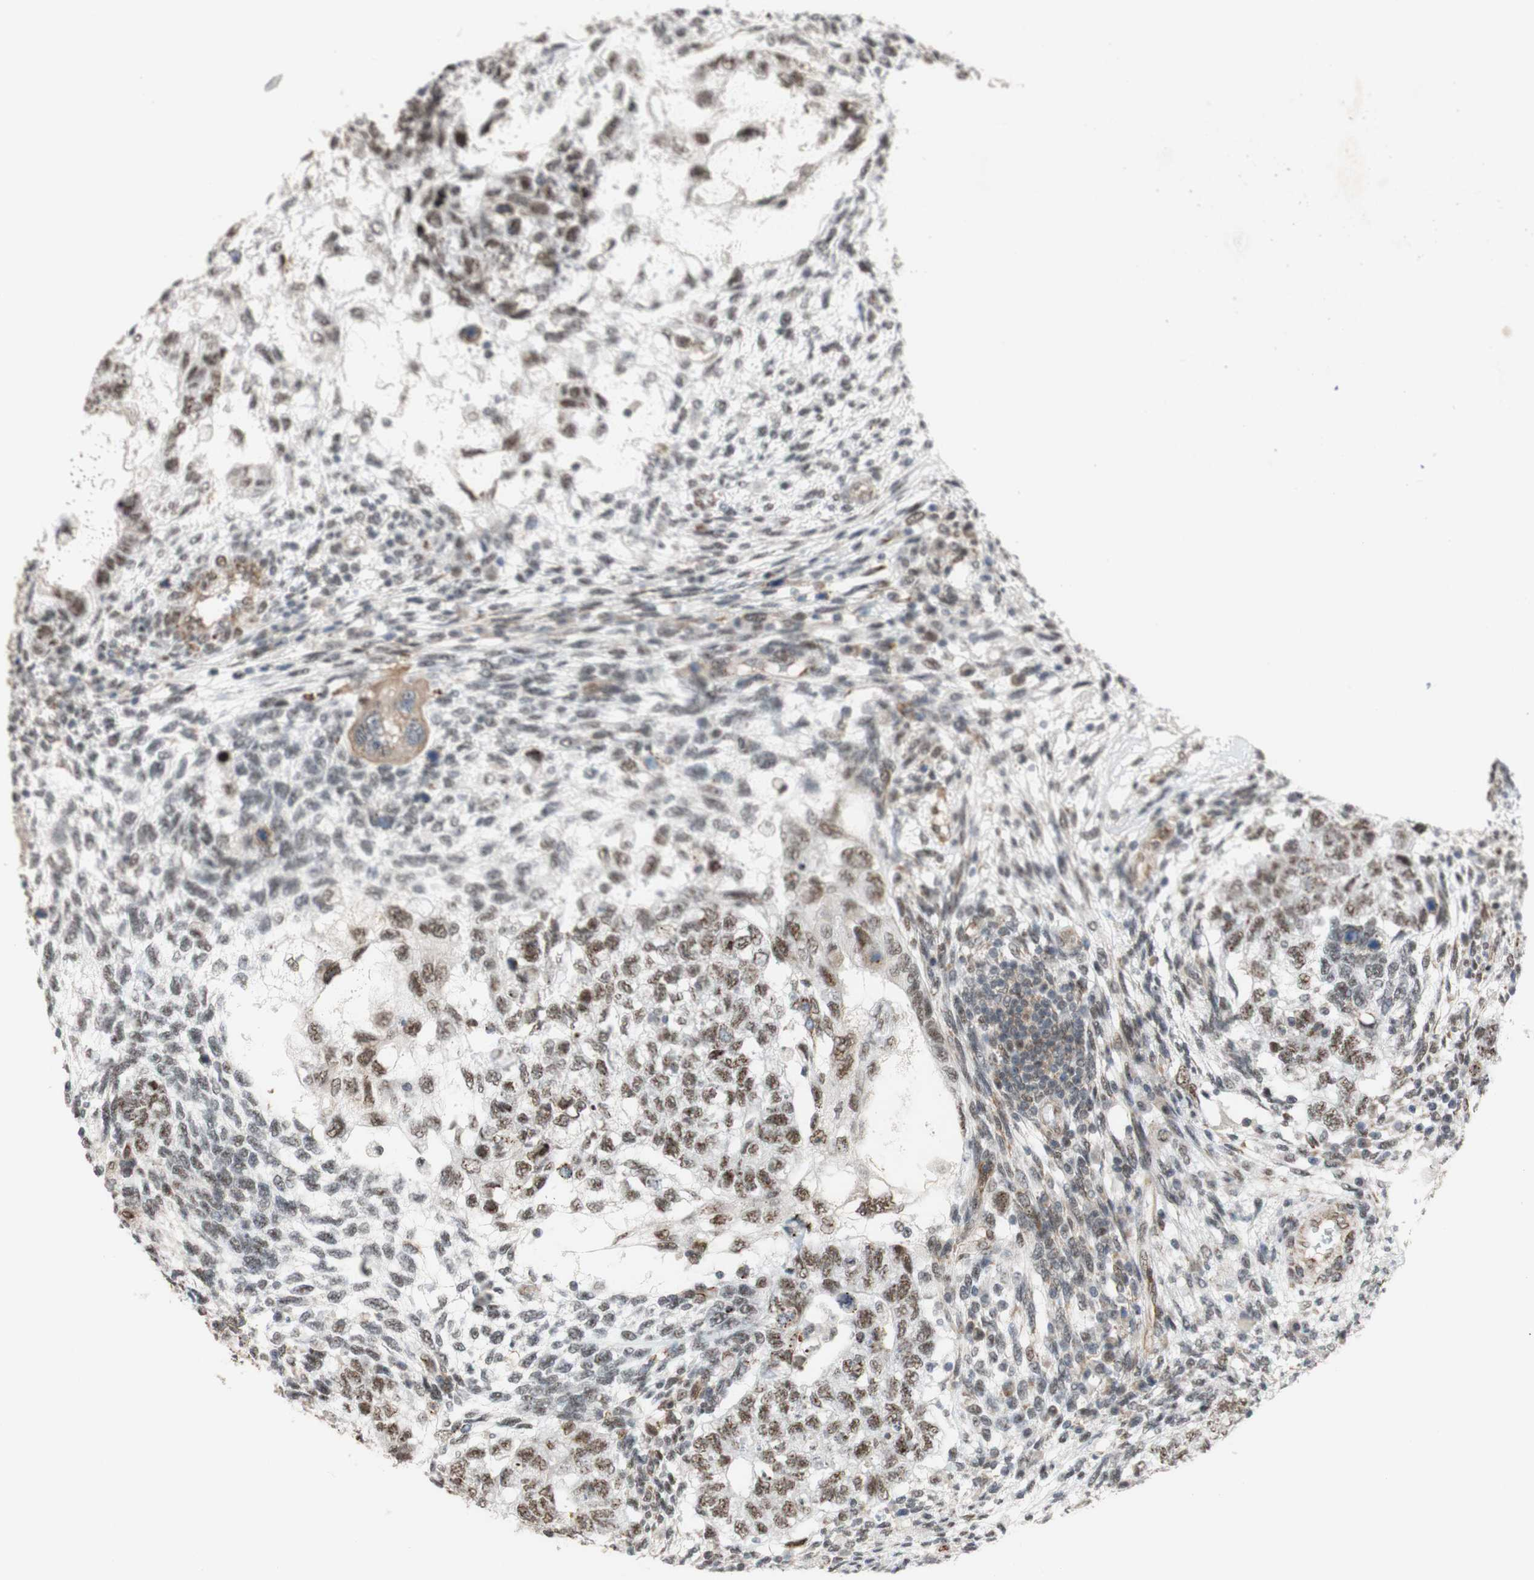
{"staining": {"intensity": "moderate", "quantity": ">75%", "location": "nuclear"}, "tissue": "testis cancer", "cell_type": "Tumor cells", "image_type": "cancer", "snomed": [{"axis": "morphology", "description": "Normal tissue, NOS"}, {"axis": "morphology", "description": "Carcinoma, Embryonal, NOS"}, {"axis": "topography", "description": "Testis"}], "caption": "About >75% of tumor cells in testis cancer (embryonal carcinoma) display moderate nuclear protein positivity as visualized by brown immunohistochemical staining.", "gene": "SAP18", "patient": {"sex": "male", "age": 36}}